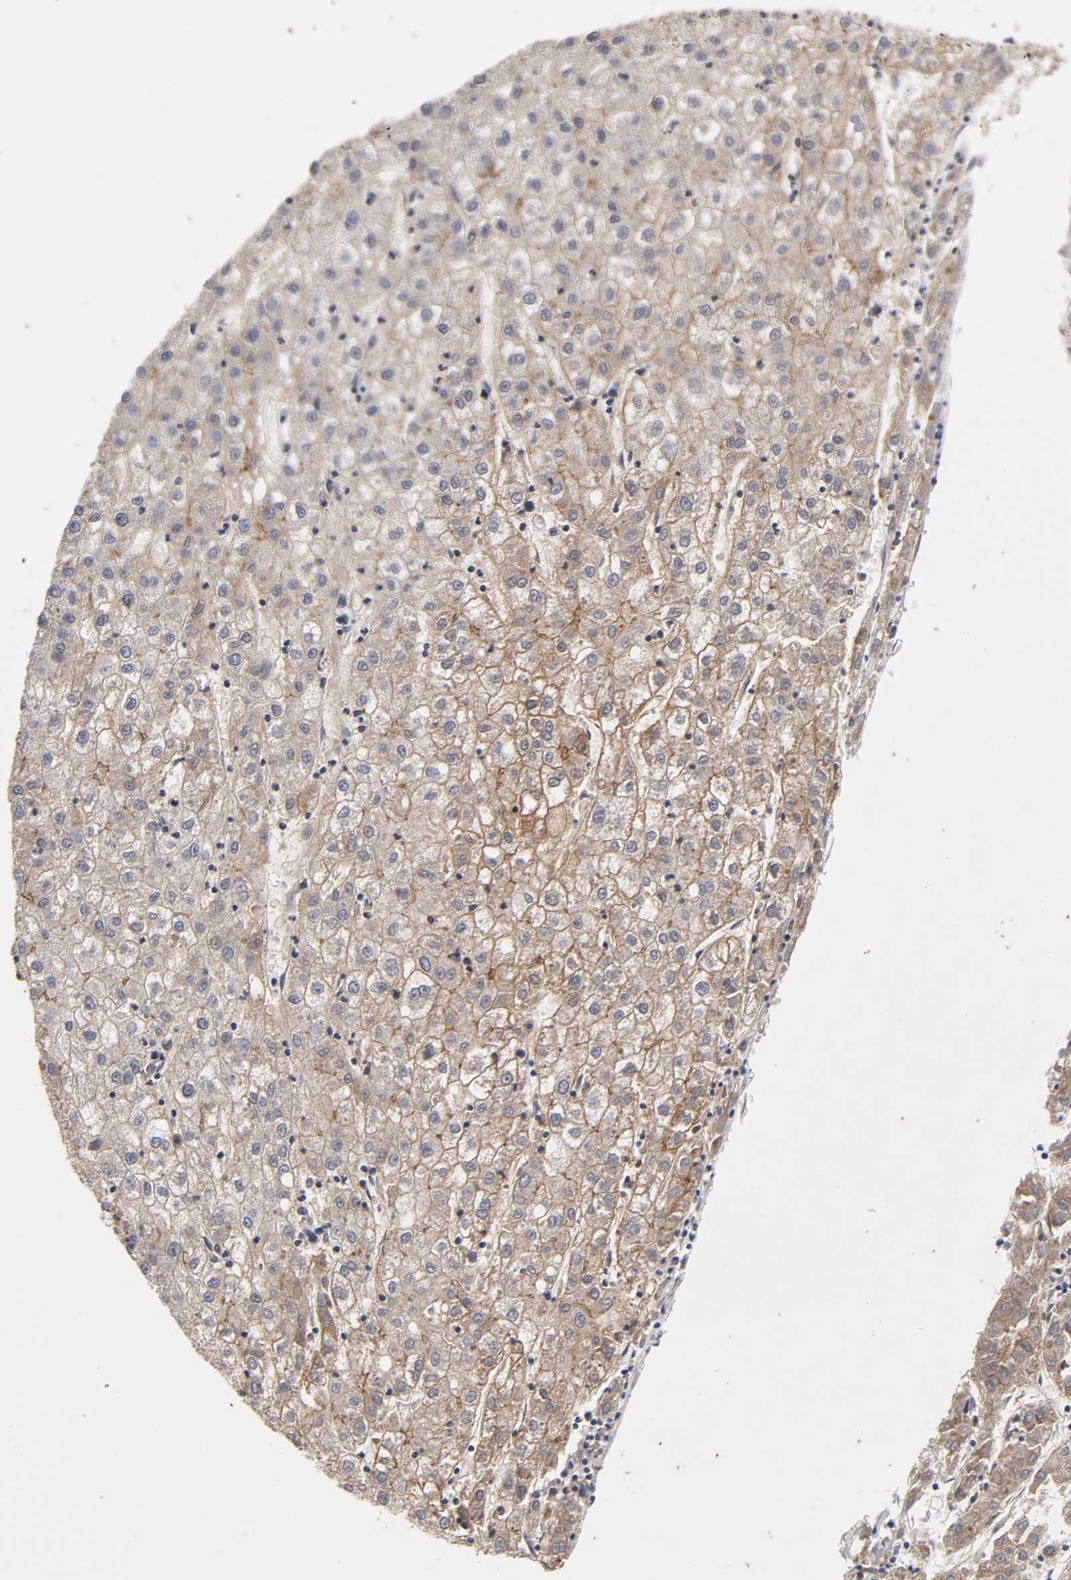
{"staining": {"intensity": "weak", "quantity": ">75%", "location": "cytoplasmic/membranous"}, "tissue": "liver cancer", "cell_type": "Tumor cells", "image_type": "cancer", "snomed": [{"axis": "morphology", "description": "Carcinoma, Hepatocellular, NOS"}, {"axis": "topography", "description": "Liver"}], "caption": "High-power microscopy captured an immunohistochemistry photomicrograph of liver hepatocellular carcinoma, revealing weak cytoplasmic/membranous staining in approximately >75% of tumor cells. (DAB (3,3'-diaminobenzidine) IHC, brown staining for protein, blue staining for nuclei).", "gene": "CXADR", "patient": {"sex": "male", "age": 72}}